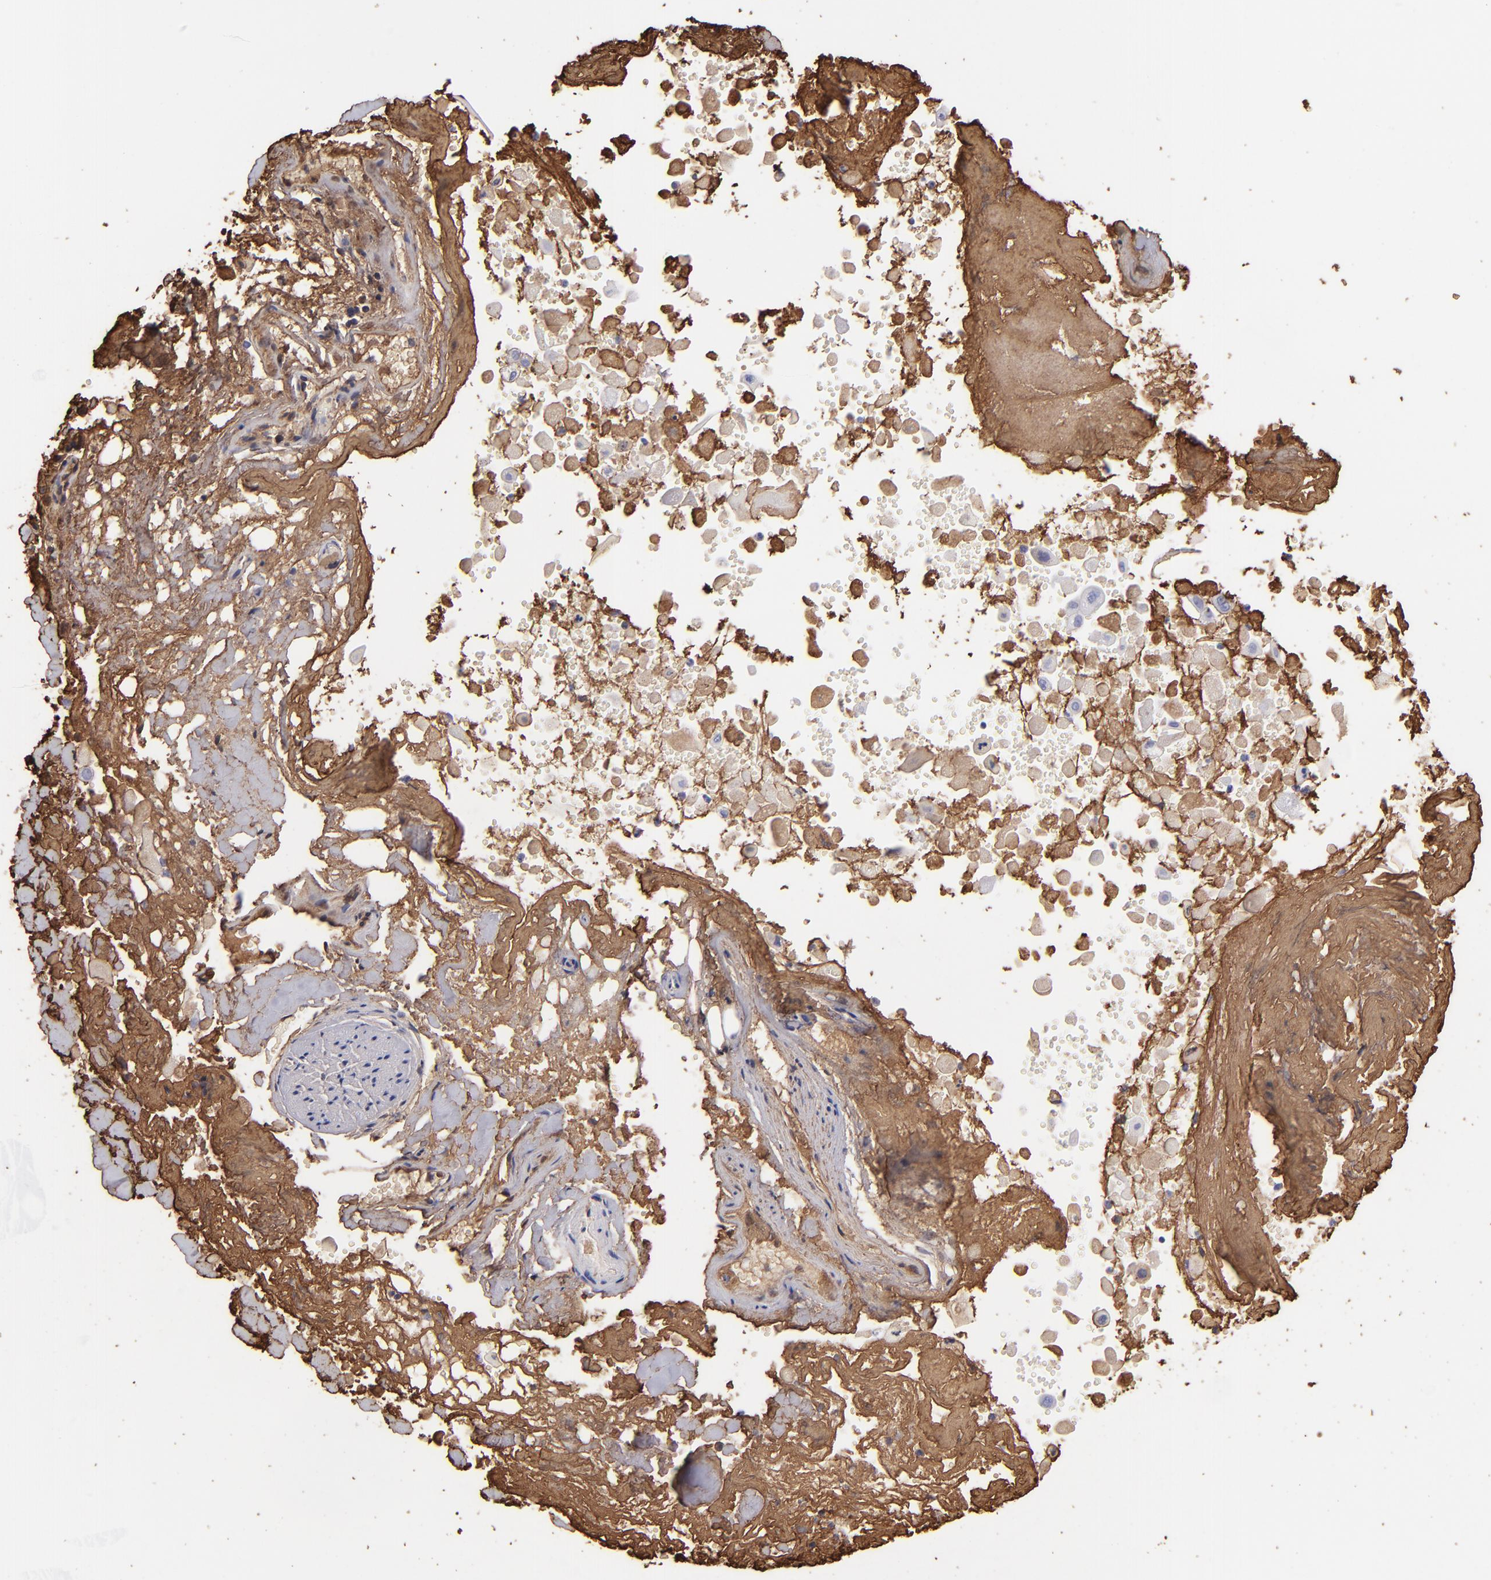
{"staining": {"intensity": "weak", "quantity": "25%-75%", "location": "cytoplasmic/membranous"}, "tissue": "lung cancer", "cell_type": "Tumor cells", "image_type": "cancer", "snomed": [{"axis": "morphology", "description": "Adenocarcinoma, NOS"}, {"axis": "topography", "description": "Lung"}], "caption": "Approximately 25%-75% of tumor cells in lung cancer display weak cytoplasmic/membranous protein staining as visualized by brown immunohistochemical staining.", "gene": "FGB", "patient": {"sex": "male", "age": 60}}